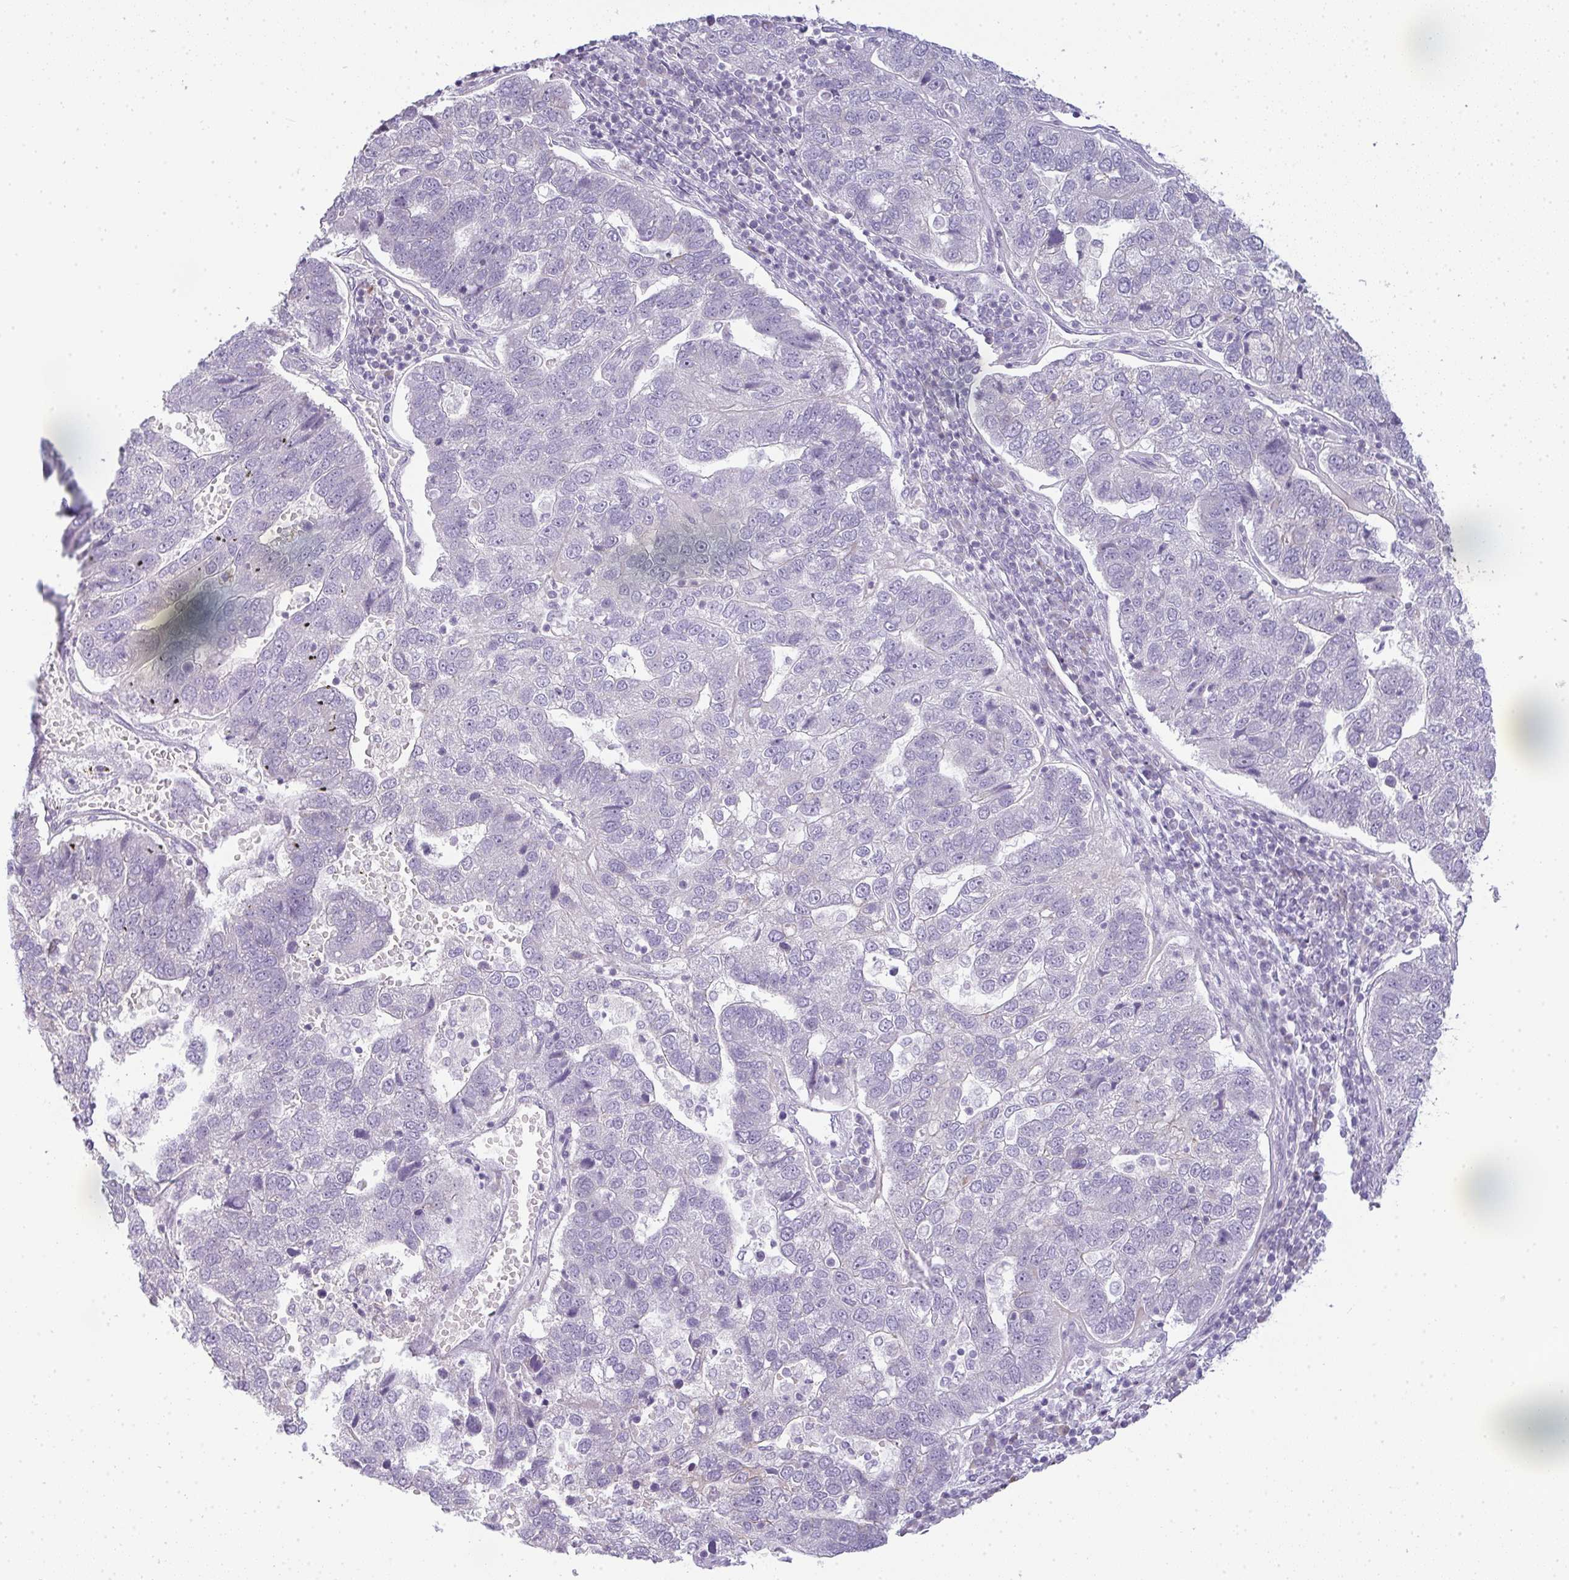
{"staining": {"intensity": "negative", "quantity": "none", "location": "none"}, "tissue": "pancreatic cancer", "cell_type": "Tumor cells", "image_type": "cancer", "snomed": [{"axis": "morphology", "description": "Adenocarcinoma, NOS"}, {"axis": "topography", "description": "Pancreas"}], "caption": "IHC photomicrograph of pancreatic cancer (adenocarcinoma) stained for a protein (brown), which displays no staining in tumor cells.", "gene": "SIRPB2", "patient": {"sex": "female", "age": 61}}